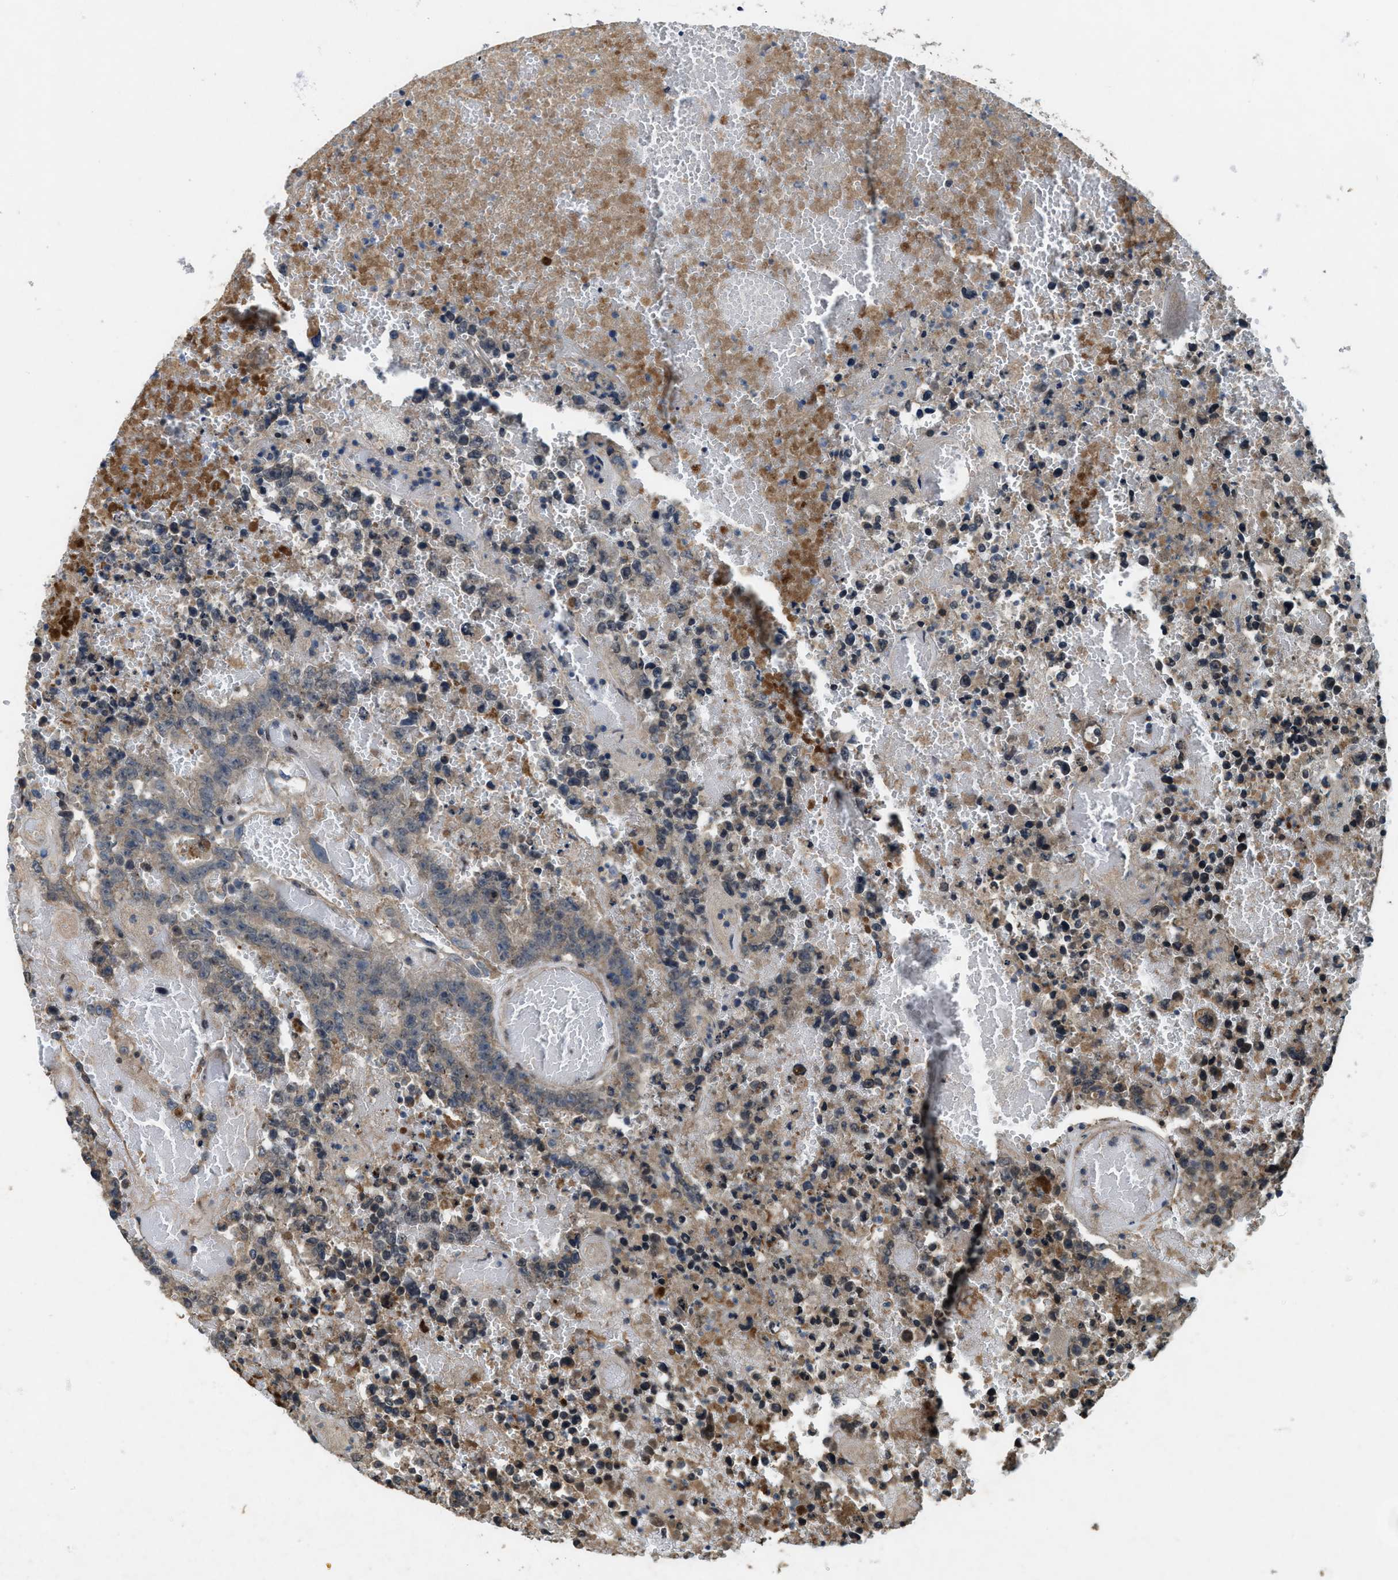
{"staining": {"intensity": "weak", "quantity": "<25%", "location": "cytoplasmic/membranous"}, "tissue": "testis cancer", "cell_type": "Tumor cells", "image_type": "cancer", "snomed": [{"axis": "morphology", "description": "Carcinoma, Embryonal, NOS"}, {"axis": "topography", "description": "Testis"}], "caption": "Testis cancer was stained to show a protein in brown. There is no significant staining in tumor cells.", "gene": "PDP2", "patient": {"sex": "male", "age": 25}}